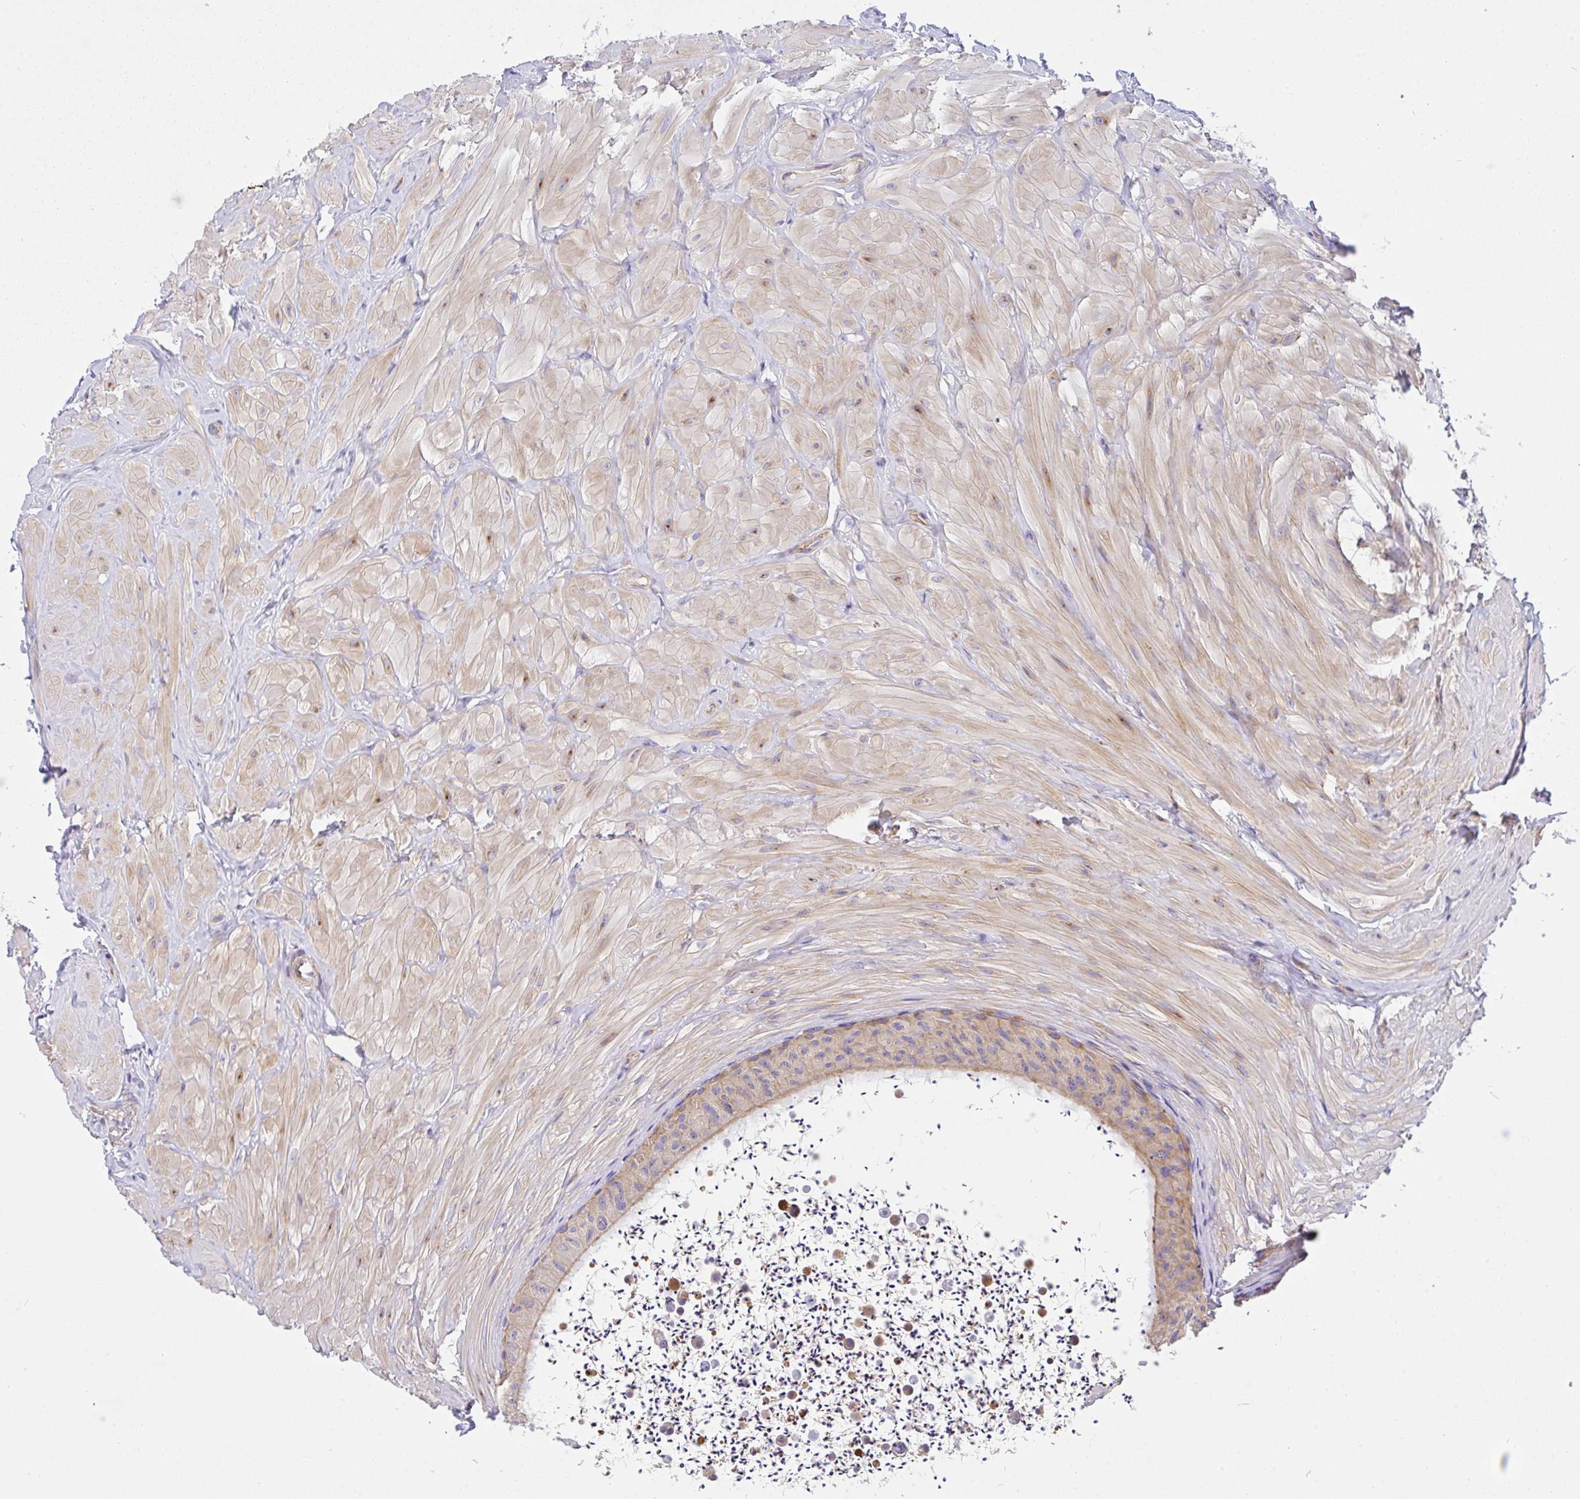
{"staining": {"intensity": "moderate", "quantity": "25%-75%", "location": "cytoplasmic/membranous"}, "tissue": "epididymis", "cell_type": "Glandular cells", "image_type": "normal", "snomed": [{"axis": "morphology", "description": "Normal tissue, NOS"}, {"axis": "topography", "description": "Epididymis"}, {"axis": "topography", "description": "Peripheral nerve tissue"}], "caption": "Protein staining of benign epididymis reveals moderate cytoplasmic/membranous positivity in approximately 25%-75% of glandular cells. (DAB = brown stain, brightfield microscopy at high magnification).", "gene": "GFPT2", "patient": {"sex": "male", "age": 32}}